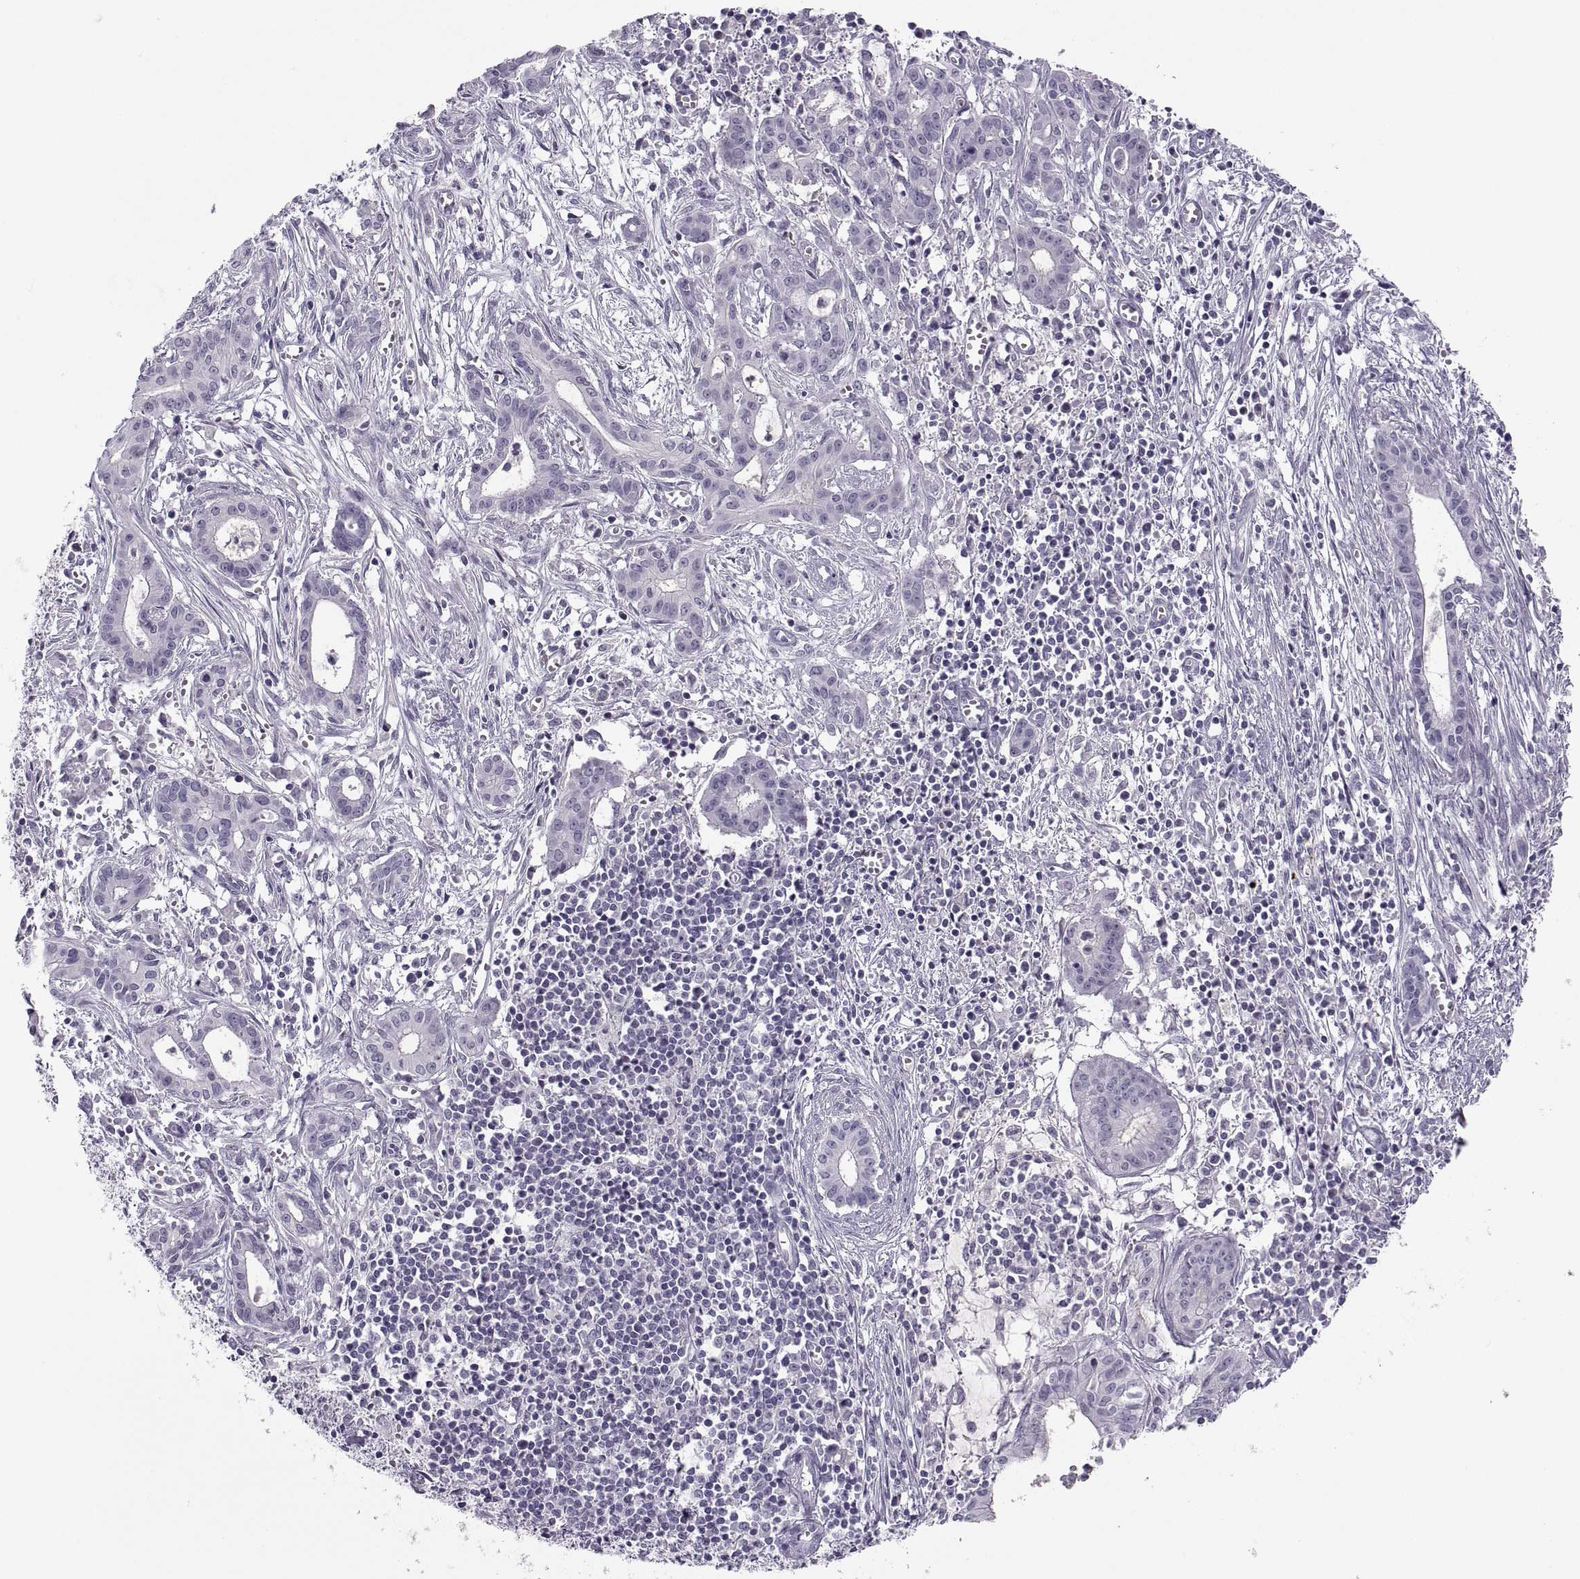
{"staining": {"intensity": "negative", "quantity": "none", "location": "none"}, "tissue": "pancreatic cancer", "cell_type": "Tumor cells", "image_type": "cancer", "snomed": [{"axis": "morphology", "description": "Adenocarcinoma, NOS"}, {"axis": "topography", "description": "Pancreas"}], "caption": "Immunohistochemistry photomicrograph of pancreatic cancer stained for a protein (brown), which exhibits no positivity in tumor cells. The staining was performed using DAB to visualize the protein expression in brown, while the nuclei were stained in blue with hematoxylin (Magnification: 20x).", "gene": "CHCT1", "patient": {"sex": "male", "age": 48}}